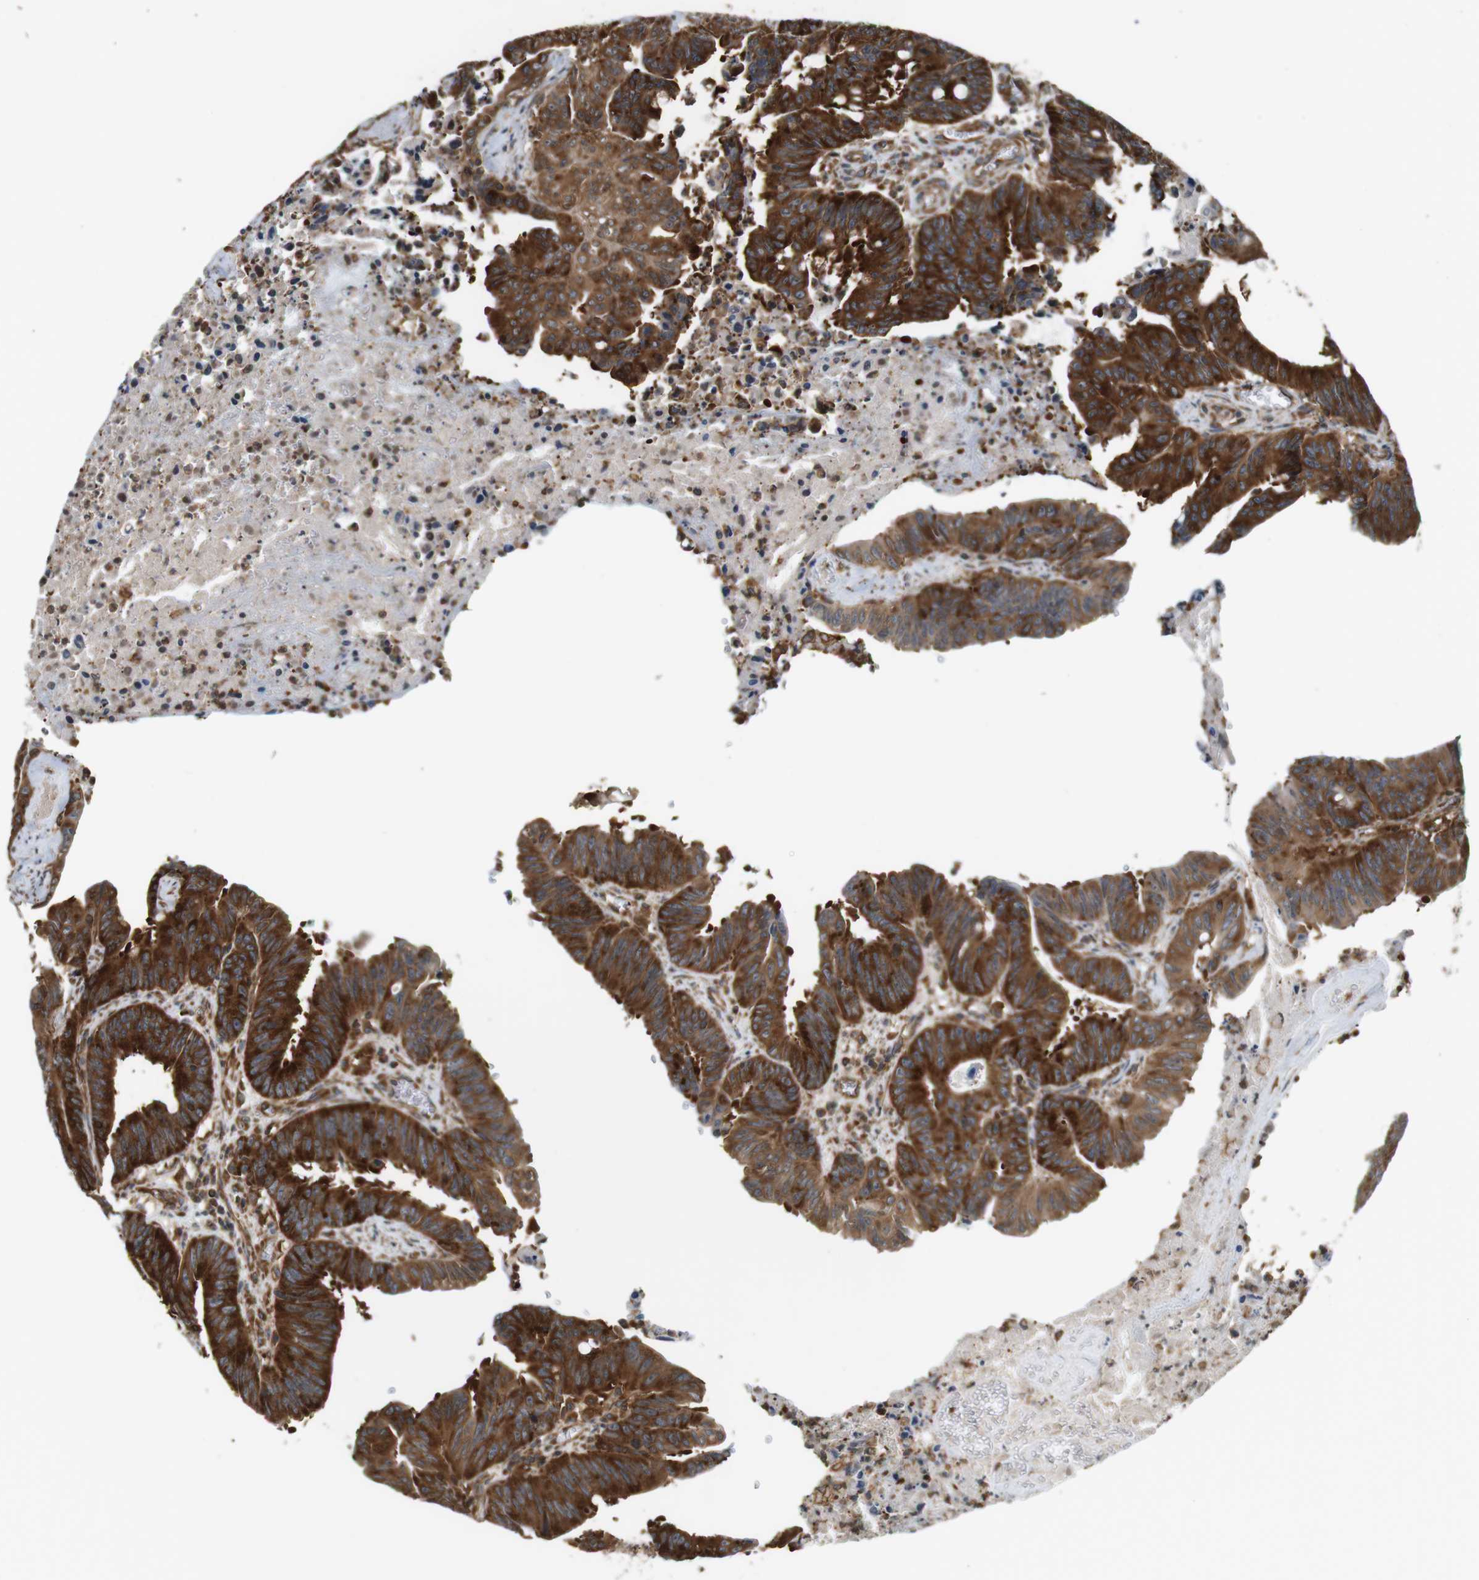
{"staining": {"intensity": "strong", "quantity": ">75%", "location": "cytoplasmic/membranous"}, "tissue": "colorectal cancer", "cell_type": "Tumor cells", "image_type": "cancer", "snomed": [{"axis": "morphology", "description": "Adenocarcinoma, NOS"}, {"axis": "topography", "description": "Colon"}], "caption": "Strong cytoplasmic/membranous expression for a protein is appreciated in about >75% of tumor cells of colorectal cancer using immunohistochemistry.", "gene": "PA2G4", "patient": {"sex": "male", "age": 45}}